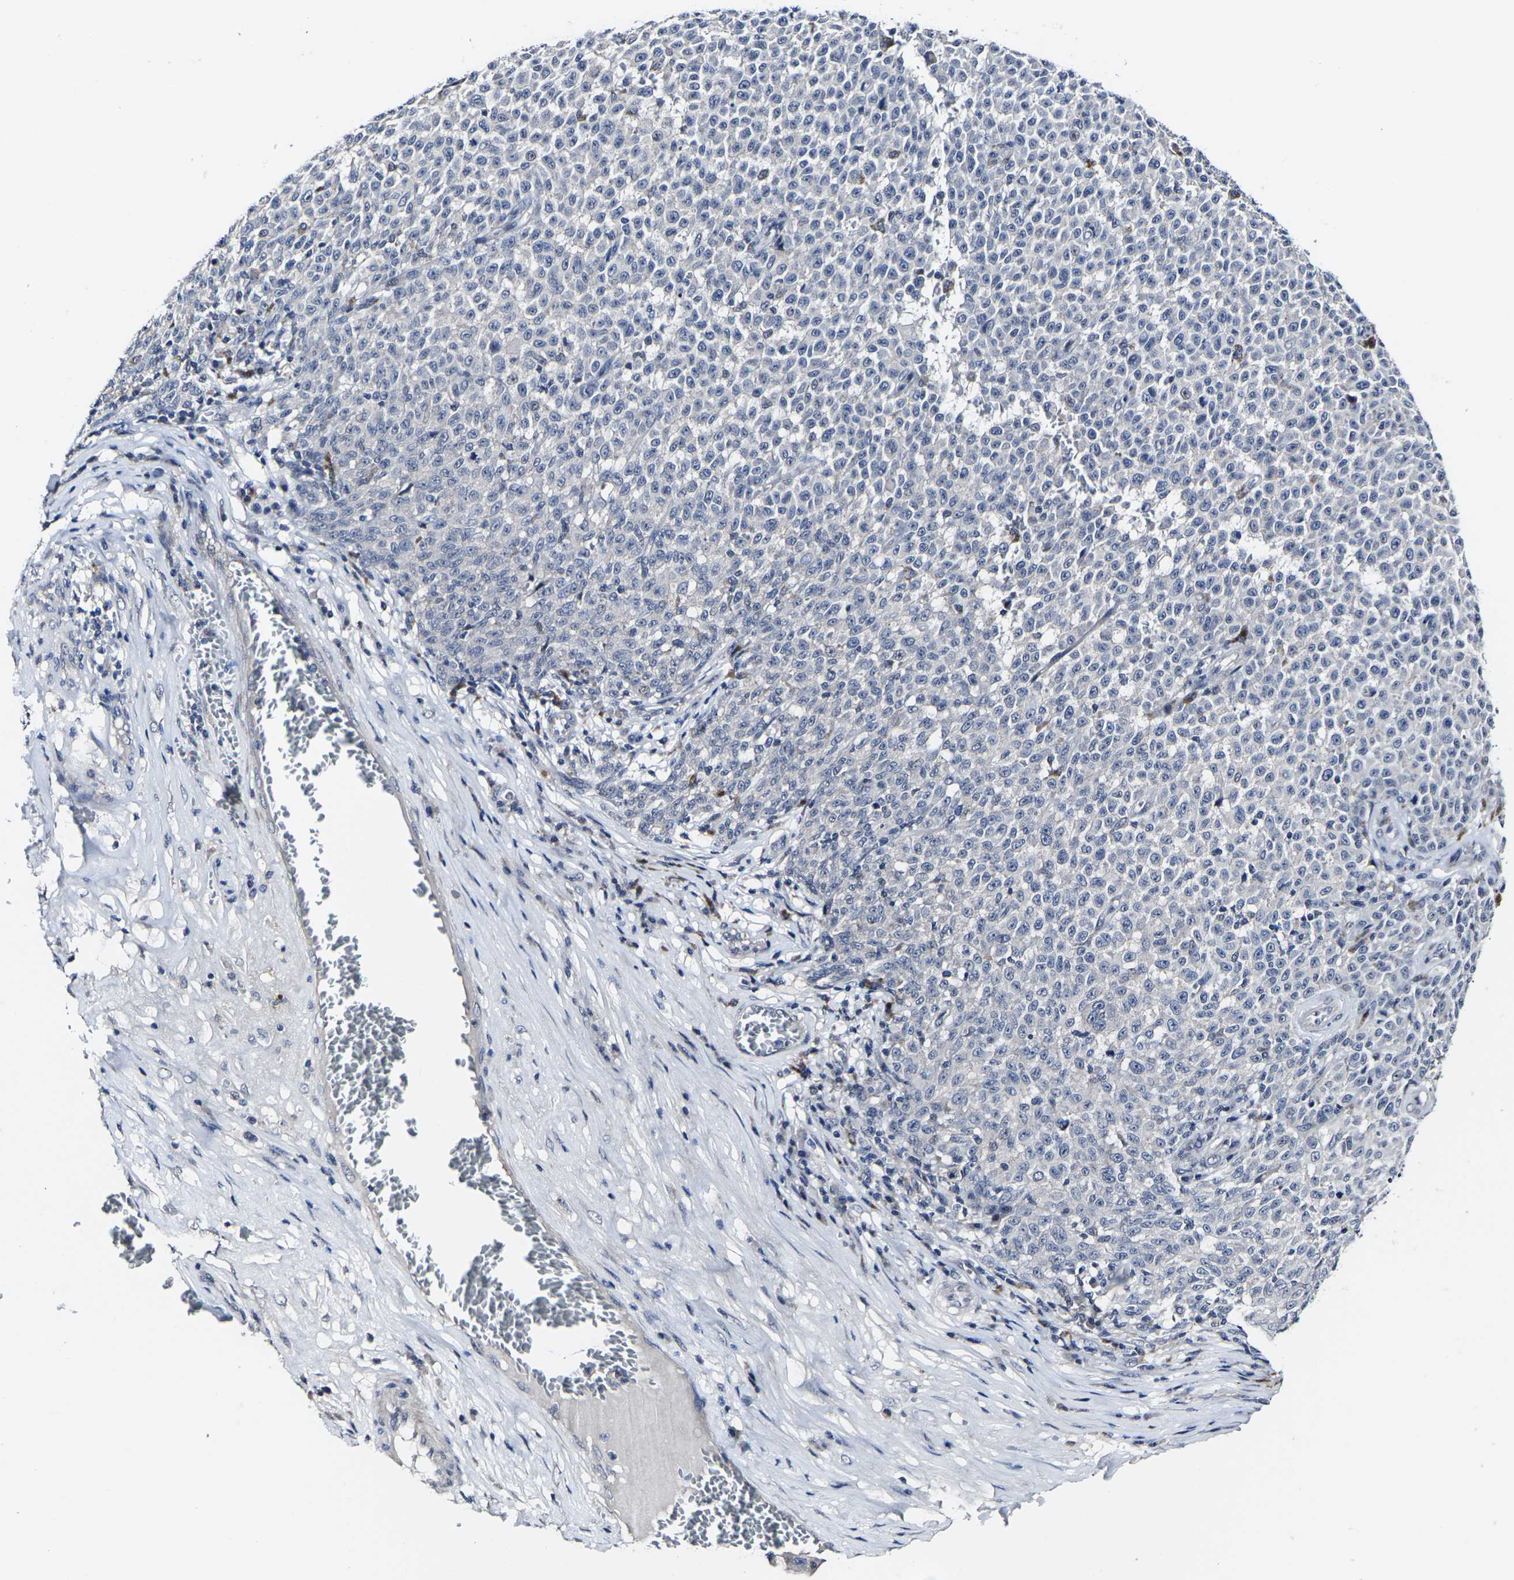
{"staining": {"intensity": "negative", "quantity": "none", "location": "none"}, "tissue": "melanoma", "cell_type": "Tumor cells", "image_type": "cancer", "snomed": [{"axis": "morphology", "description": "Malignant melanoma, NOS"}, {"axis": "topography", "description": "Skin"}], "caption": "Immunohistochemistry image of neoplastic tissue: melanoma stained with DAB (3,3'-diaminobenzidine) reveals no significant protein staining in tumor cells. (DAB (3,3'-diaminobenzidine) immunohistochemistry with hematoxylin counter stain).", "gene": "MSANTD4", "patient": {"sex": "female", "age": 82}}